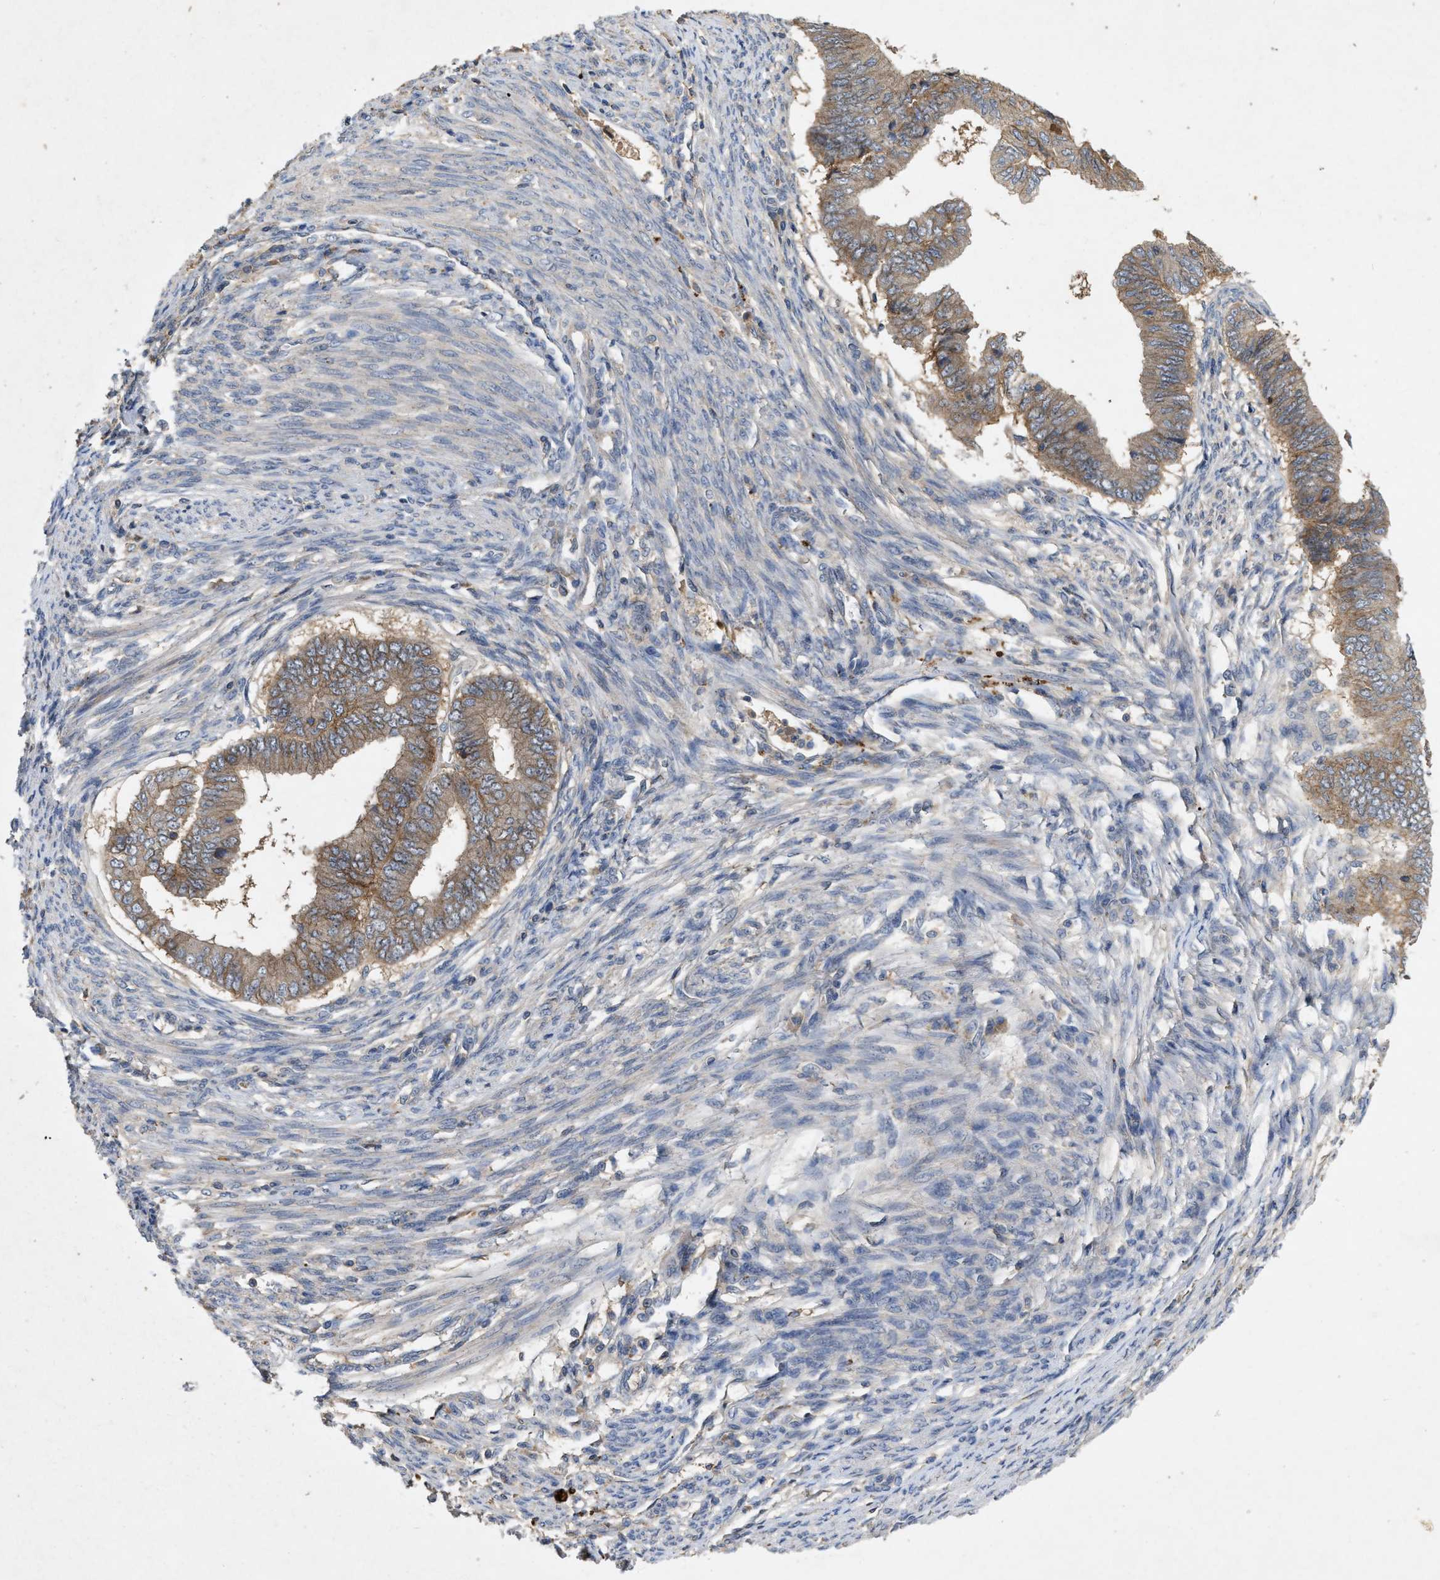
{"staining": {"intensity": "moderate", "quantity": "<25%", "location": "cytoplasmic/membranous"}, "tissue": "endometrial cancer", "cell_type": "Tumor cells", "image_type": "cancer", "snomed": [{"axis": "morphology", "description": "Polyp, NOS"}, {"axis": "morphology", "description": "Adenocarcinoma, NOS"}, {"axis": "morphology", "description": "Adenoma, NOS"}, {"axis": "topography", "description": "Endometrium"}], "caption": "DAB immunohistochemical staining of endometrial cancer shows moderate cytoplasmic/membranous protein expression in about <25% of tumor cells. The staining was performed using DAB (3,3'-diaminobenzidine), with brown indicating positive protein expression. Nuclei are stained blue with hematoxylin.", "gene": "LPAR2", "patient": {"sex": "female", "age": 79}}